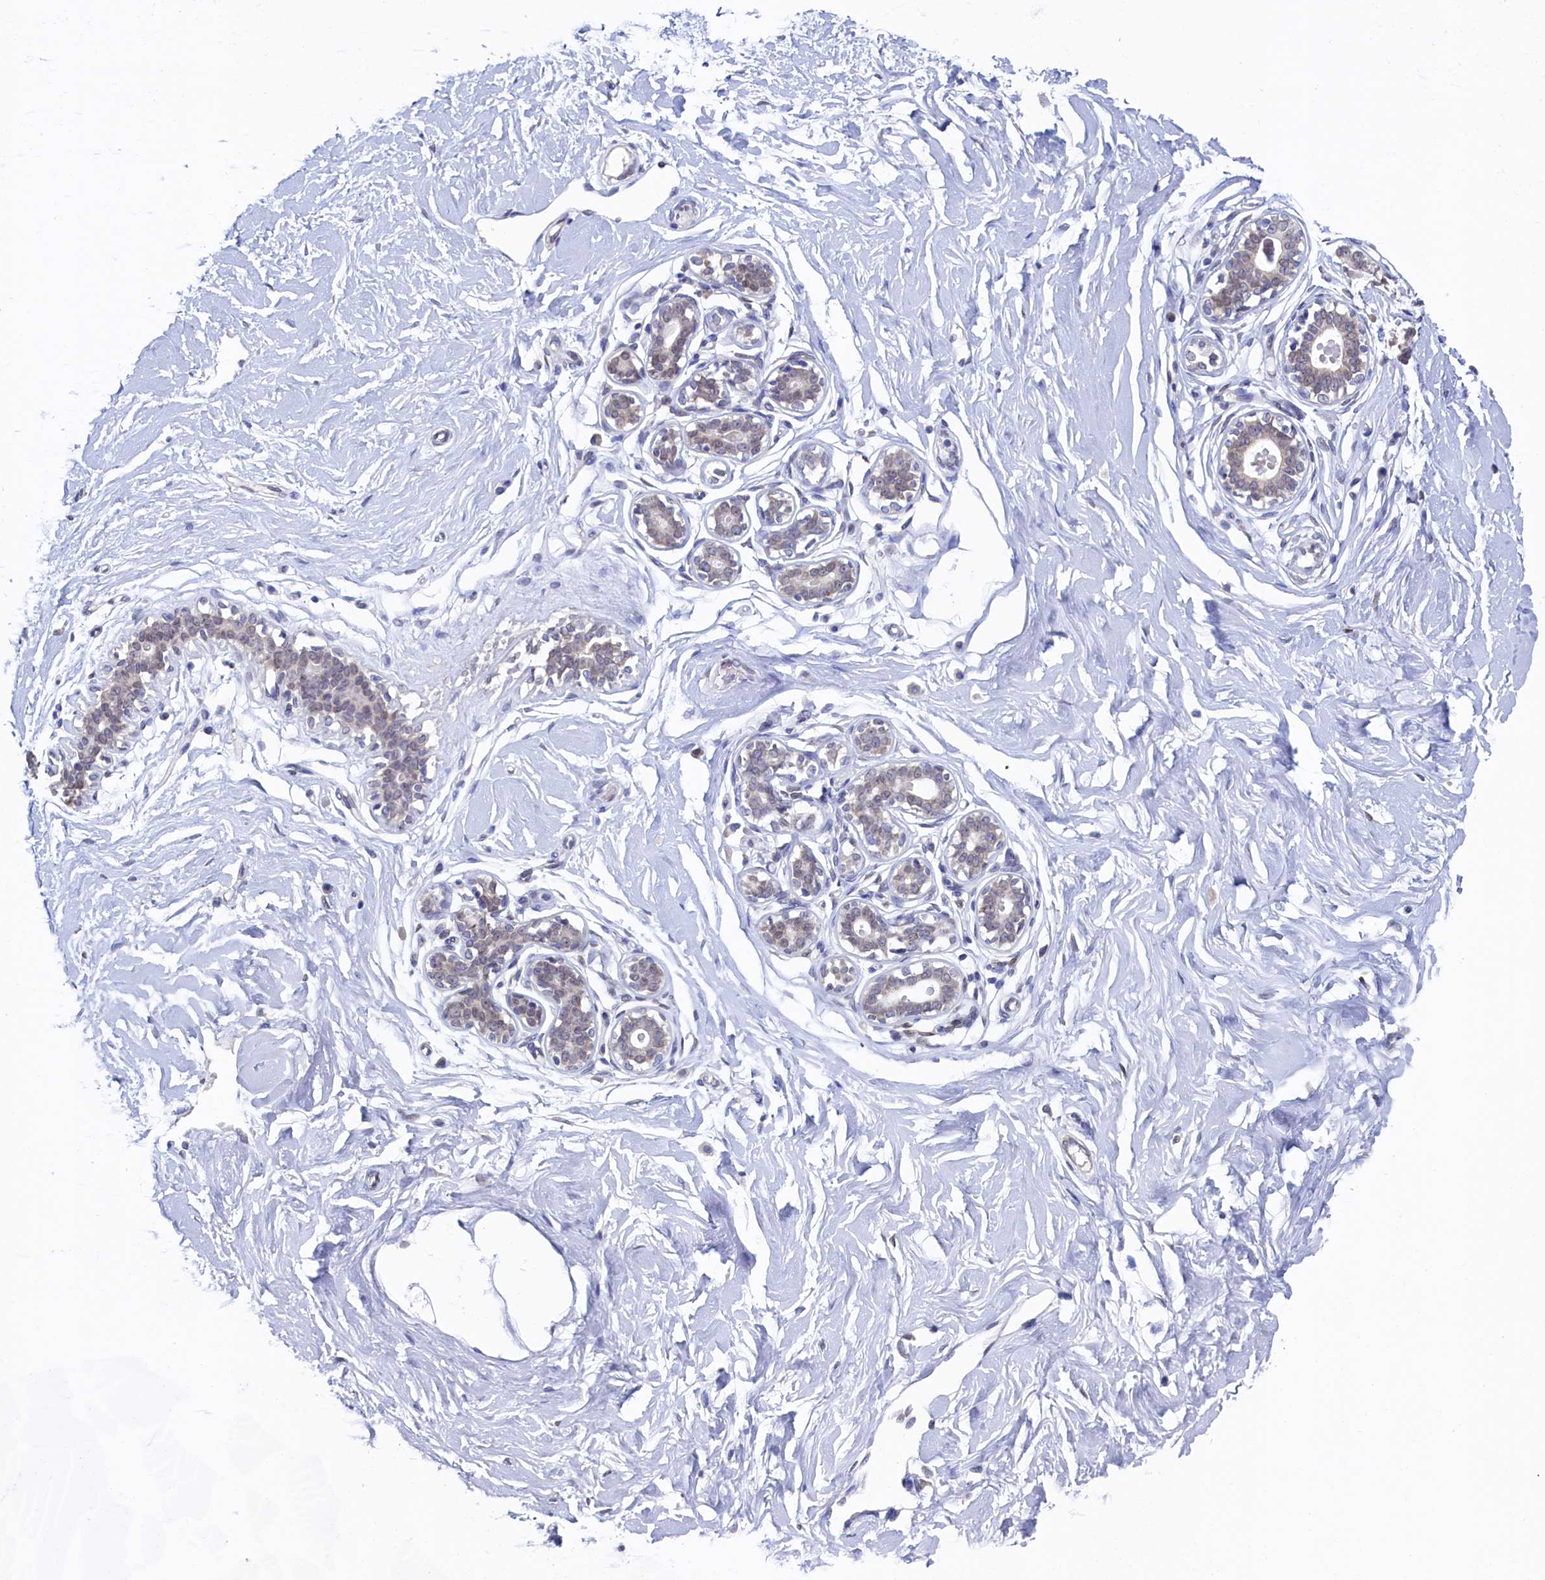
{"staining": {"intensity": "negative", "quantity": "none", "location": "none"}, "tissue": "breast", "cell_type": "Adipocytes", "image_type": "normal", "snomed": [{"axis": "morphology", "description": "Normal tissue, NOS"}, {"axis": "morphology", "description": "Adenoma, NOS"}, {"axis": "topography", "description": "Breast"}], "caption": "Immunohistochemistry (IHC) of normal breast shows no positivity in adipocytes. (DAB immunohistochemistry (IHC) visualized using brightfield microscopy, high magnification).", "gene": "C11orf54", "patient": {"sex": "female", "age": 23}}